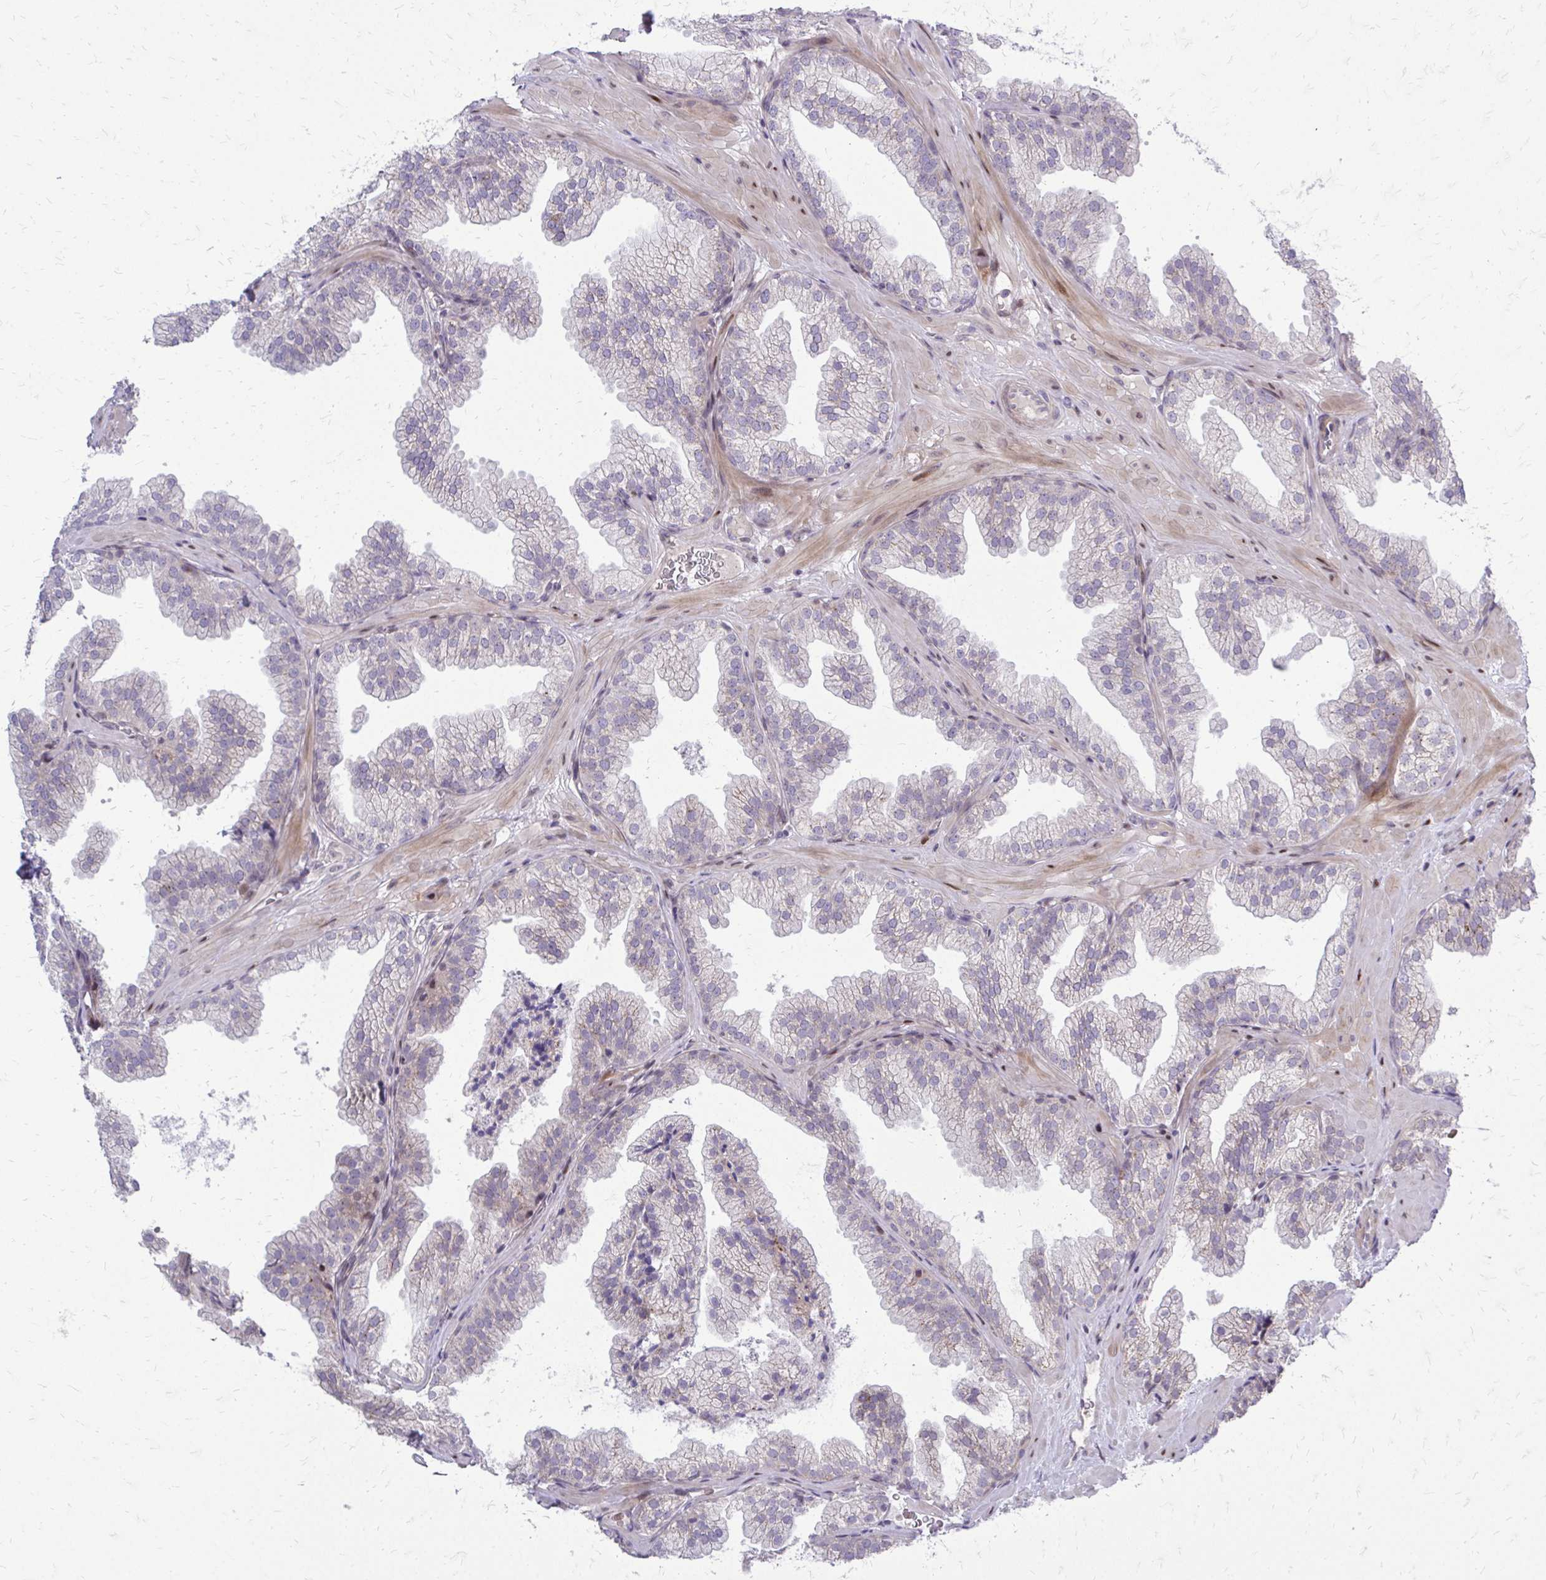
{"staining": {"intensity": "moderate", "quantity": "<25%", "location": "cytoplasmic/membranous"}, "tissue": "prostate", "cell_type": "Glandular cells", "image_type": "normal", "snomed": [{"axis": "morphology", "description": "Normal tissue, NOS"}, {"axis": "topography", "description": "Prostate"}], "caption": "Normal prostate was stained to show a protein in brown. There is low levels of moderate cytoplasmic/membranous expression in approximately <25% of glandular cells. The staining was performed using DAB, with brown indicating positive protein expression. Nuclei are stained blue with hematoxylin.", "gene": "PPDPFL", "patient": {"sex": "male", "age": 37}}